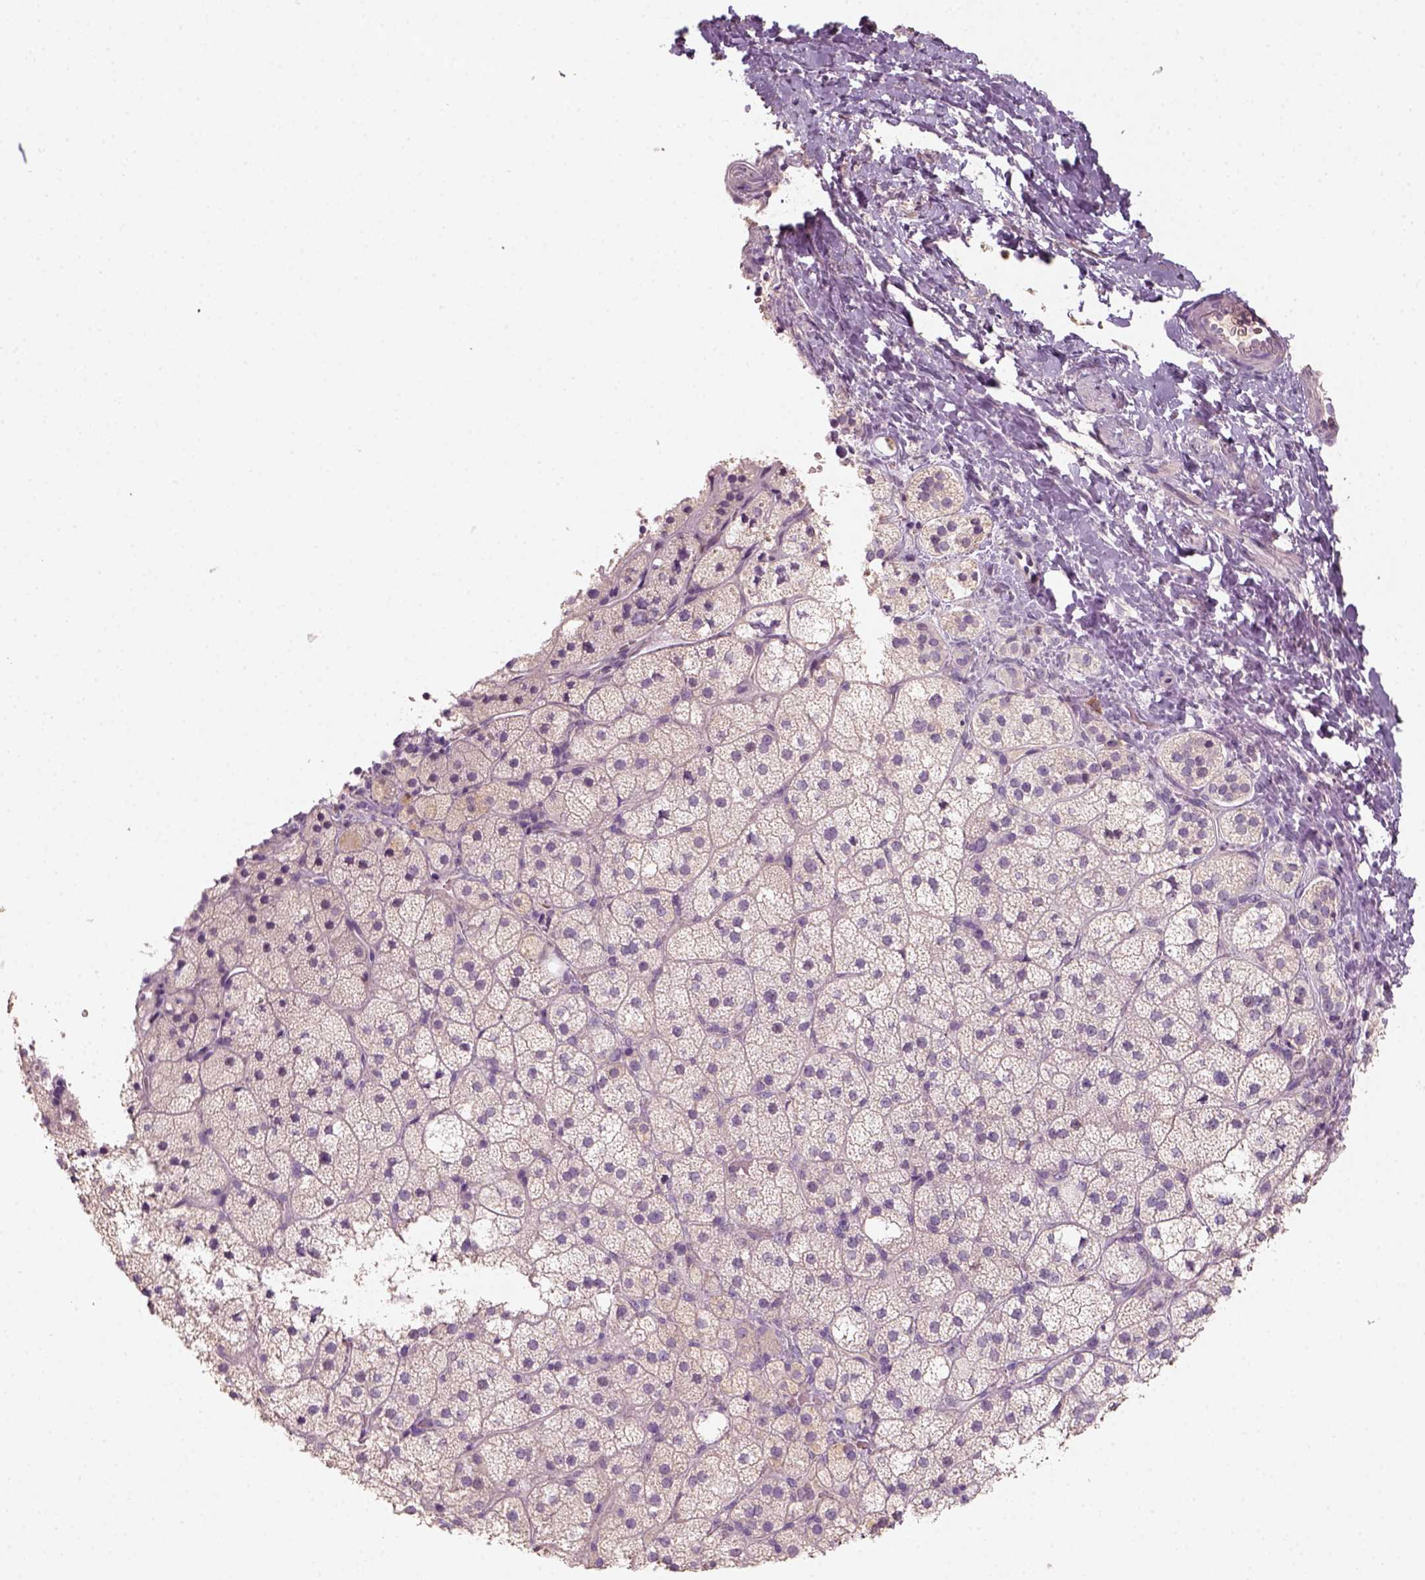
{"staining": {"intensity": "weak", "quantity": "<25%", "location": "cytoplasmic/membranous"}, "tissue": "adrenal gland", "cell_type": "Glandular cells", "image_type": "normal", "snomed": [{"axis": "morphology", "description": "Normal tissue, NOS"}, {"axis": "topography", "description": "Adrenal gland"}], "caption": "Human adrenal gland stained for a protein using immunohistochemistry (IHC) reveals no positivity in glandular cells.", "gene": "AQP9", "patient": {"sex": "male", "age": 53}}